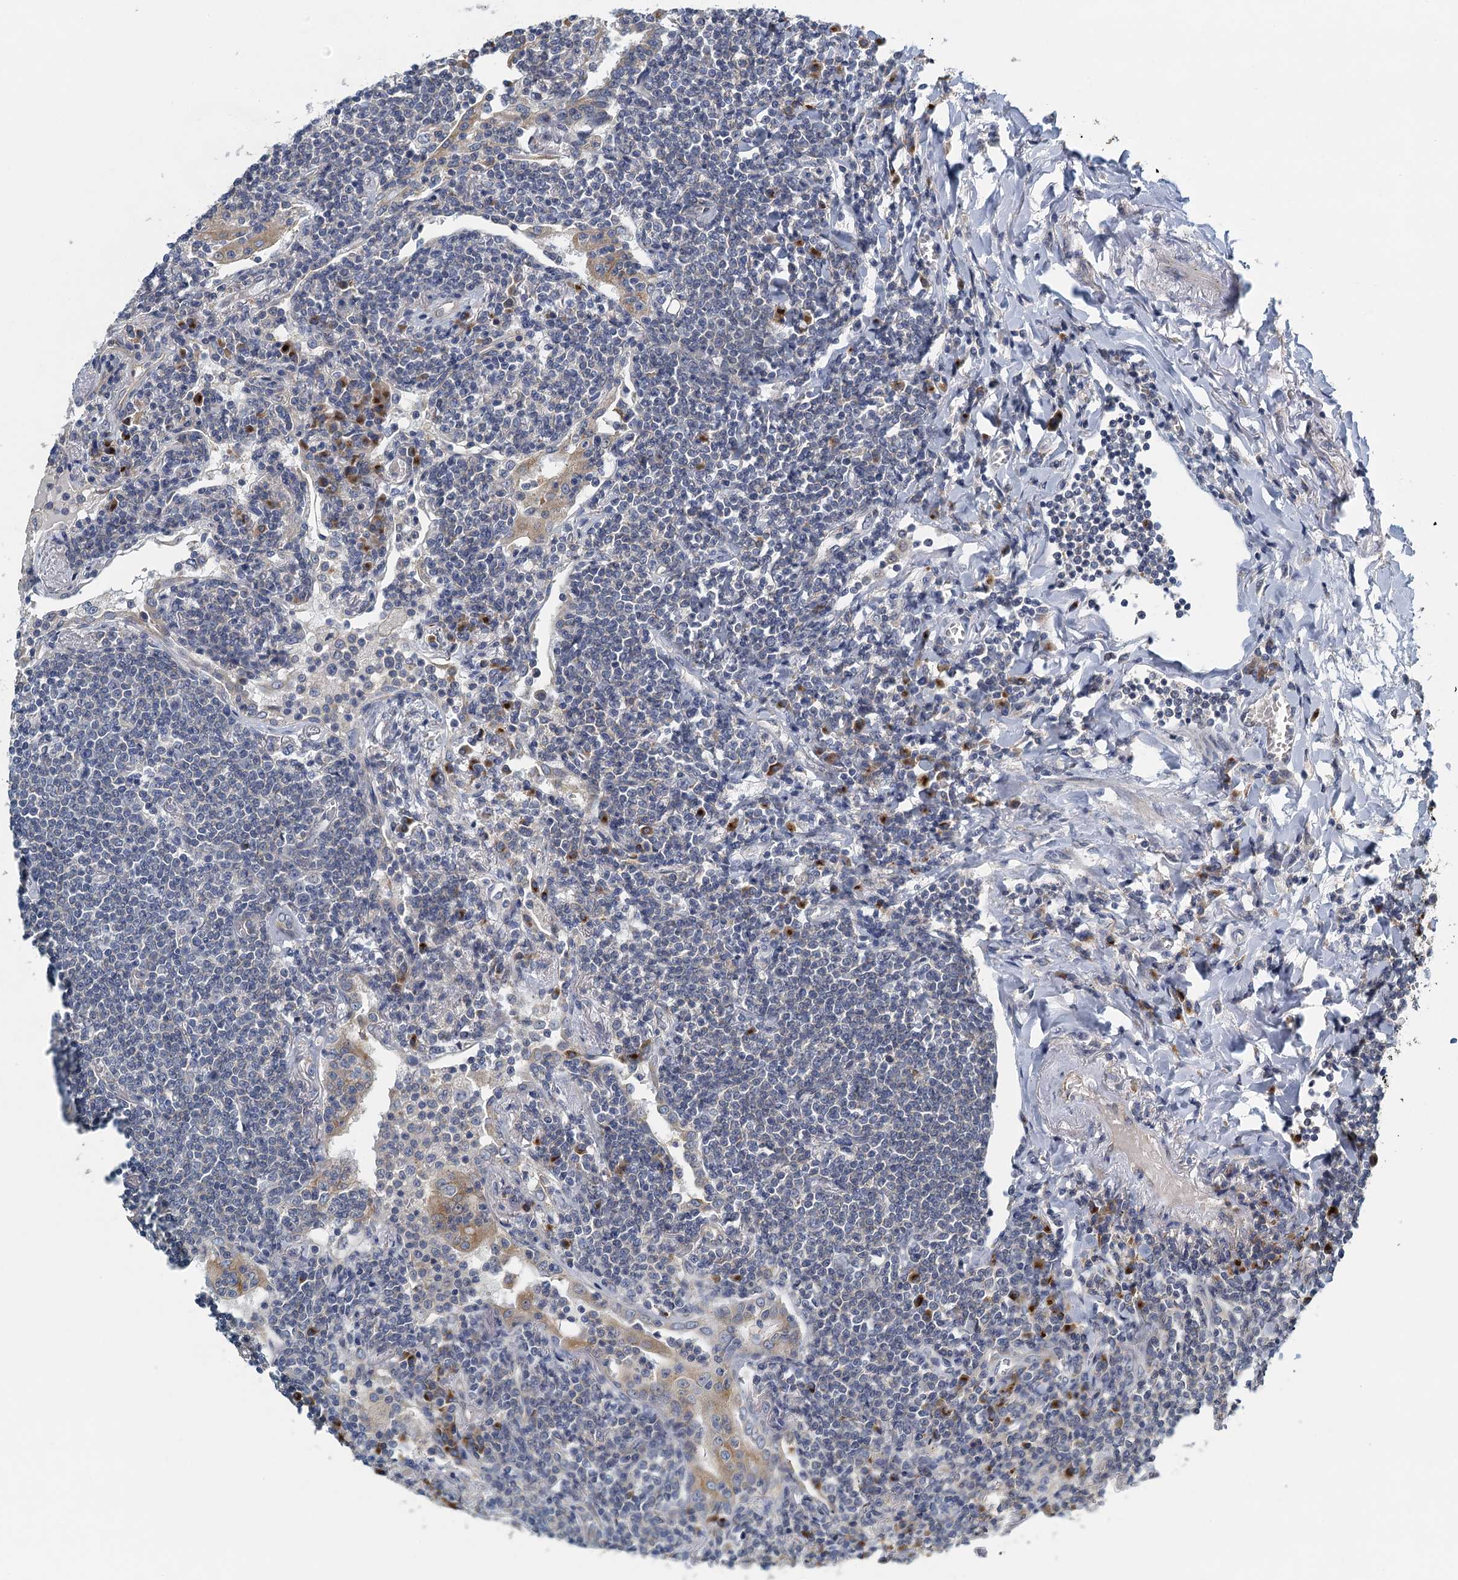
{"staining": {"intensity": "negative", "quantity": "none", "location": "none"}, "tissue": "lymphoma", "cell_type": "Tumor cells", "image_type": "cancer", "snomed": [{"axis": "morphology", "description": "Malignant lymphoma, non-Hodgkin's type, Low grade"}, {"axis": "topography", "description": "Lung"}], "caption": "Photomicrograph shows no significant protein expression in tumor cells of lymphoma.", "gene": "ALG2", "patient": {"sex": "female", "age": 71}}